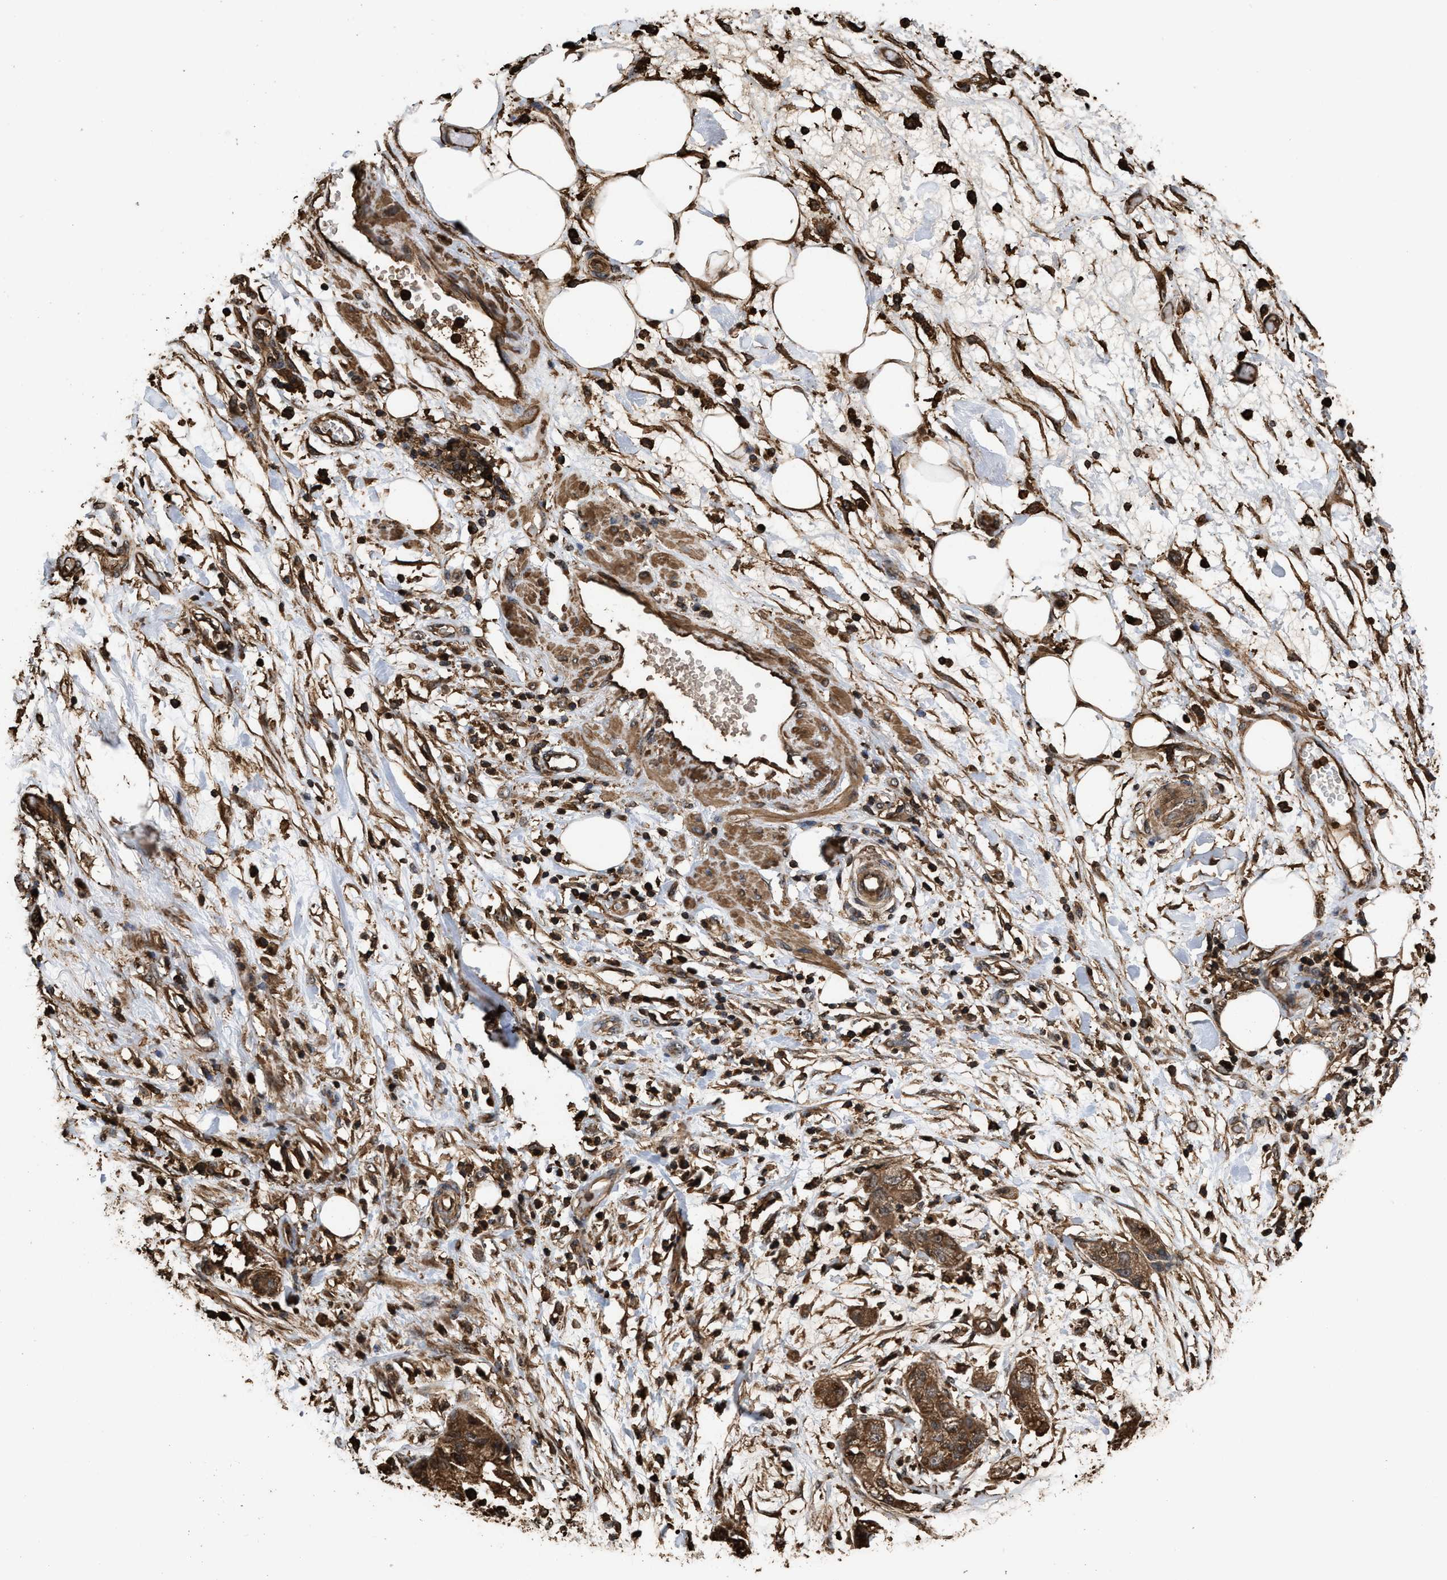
{"staining": {"intensity": "moderate", "quantity": ">75%", "location": "cytoplasmic/membranous"}, "tissue": "pancreatic cancer", "cell_type": "Tumor cells", "image_type": "cancer", "snomed": [{"axis": "morphology", "description": "Adenocarcinoma, NOS"}, {"axis": "topography", "description": "Pancreas"}], "caption": "About >75% of tumor cells in human pancreatic cancer show moderate cytoplasmic/membranous protein staining as visualized by brown immunohistochemical staining.", "gene": "KBTBD2", "patient": {"sex": "female", "age": 78}}